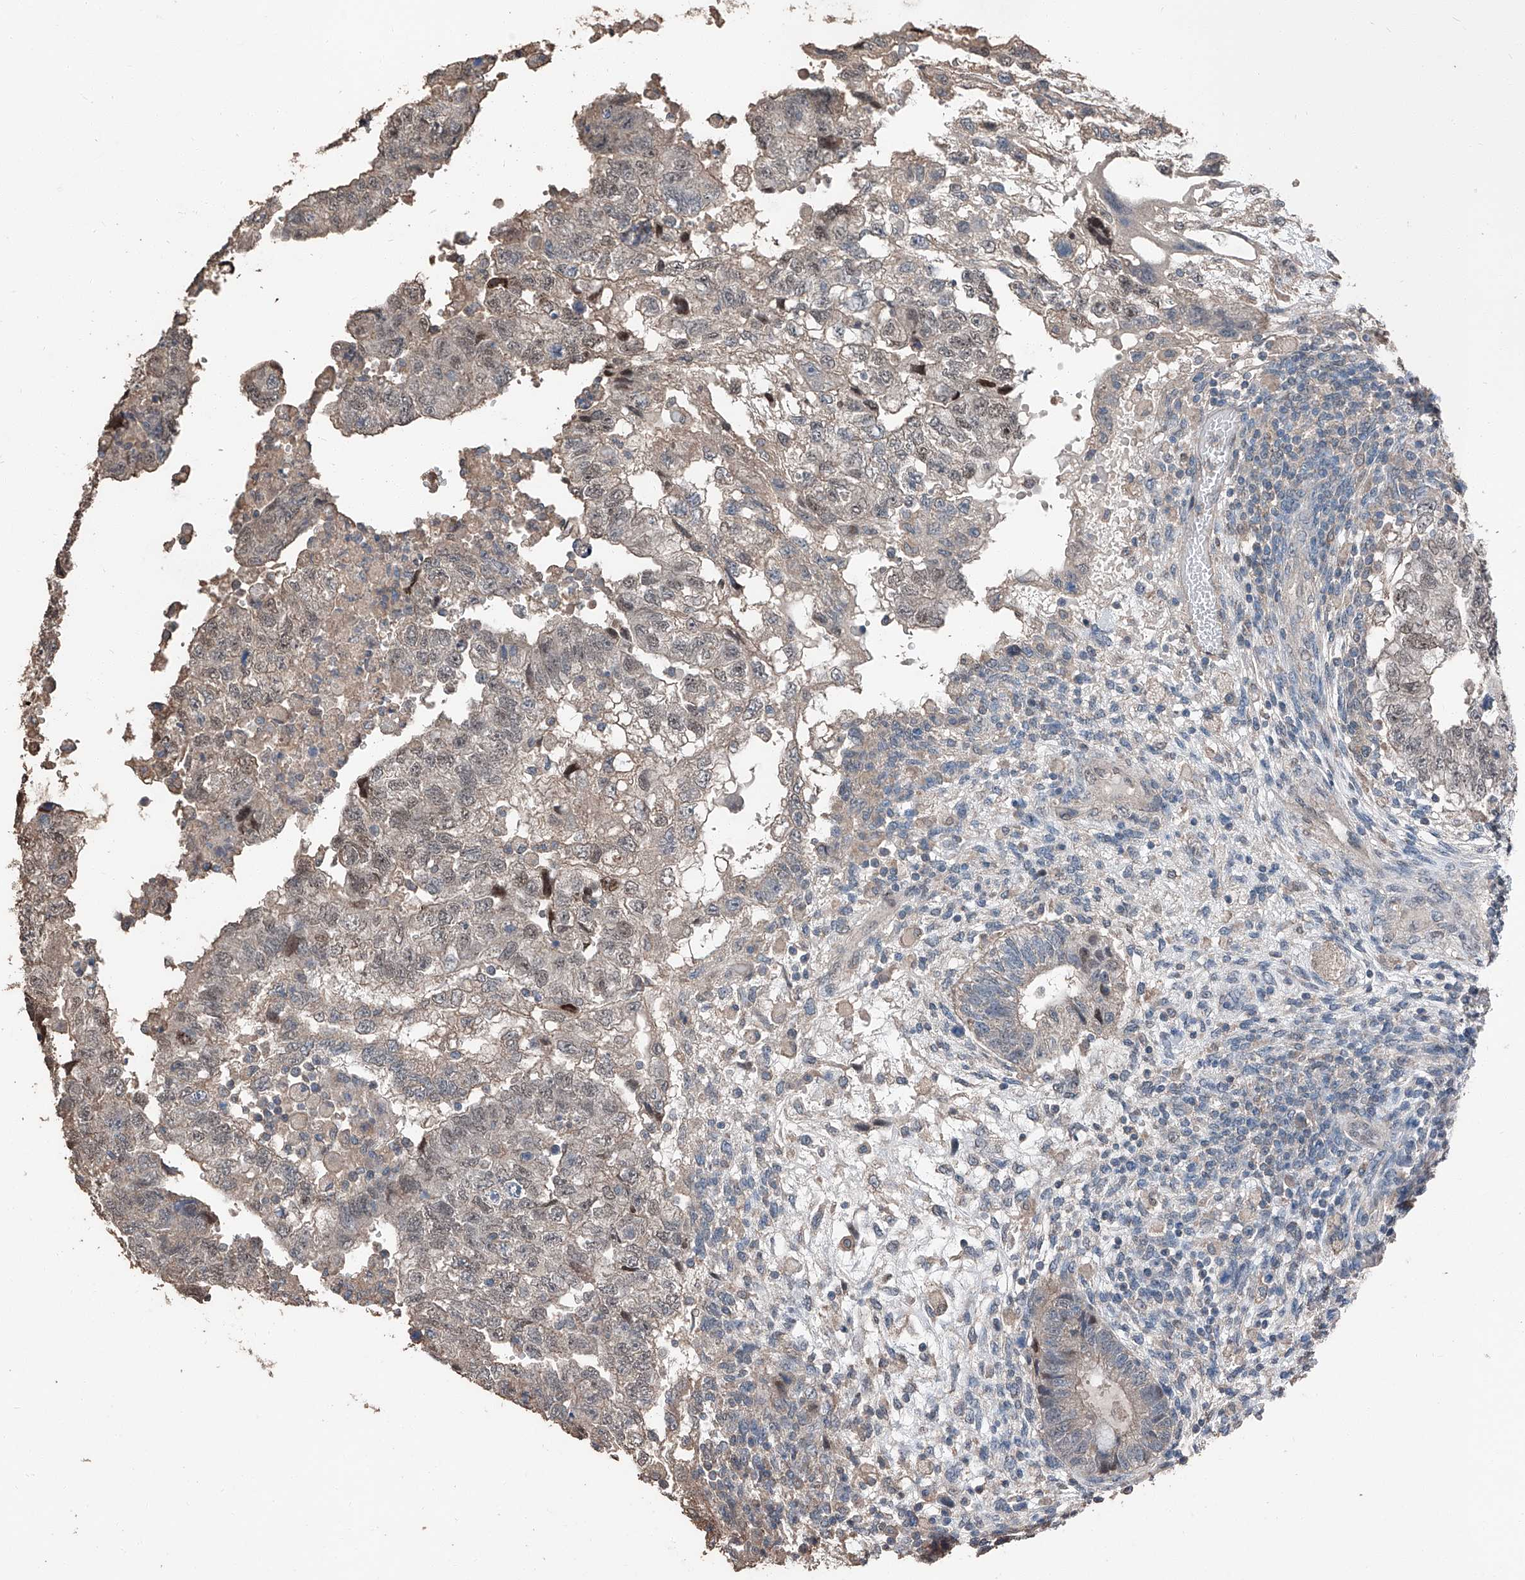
{"staining": {"intensity": "weak", "quantity": "25%-75%", "location": "nuclear"}, "tissue": "testis cancer", "cell_type": "Tumor cells", "image_type": "cancer", "snomed": [{"axis": "morphology", "description": "Carcinoma, Embryonal, NOS"}, {"axis": "topography", "description": "Testis"}], "caption": "DAB immunohistochemical staining of testis embryonal carcinoma reveals weak nuclear protein staining in approximately 25%-75% of tumor cells.", "gene": "MAMLD1", "patient": {"sex": "male", "age": 36}}